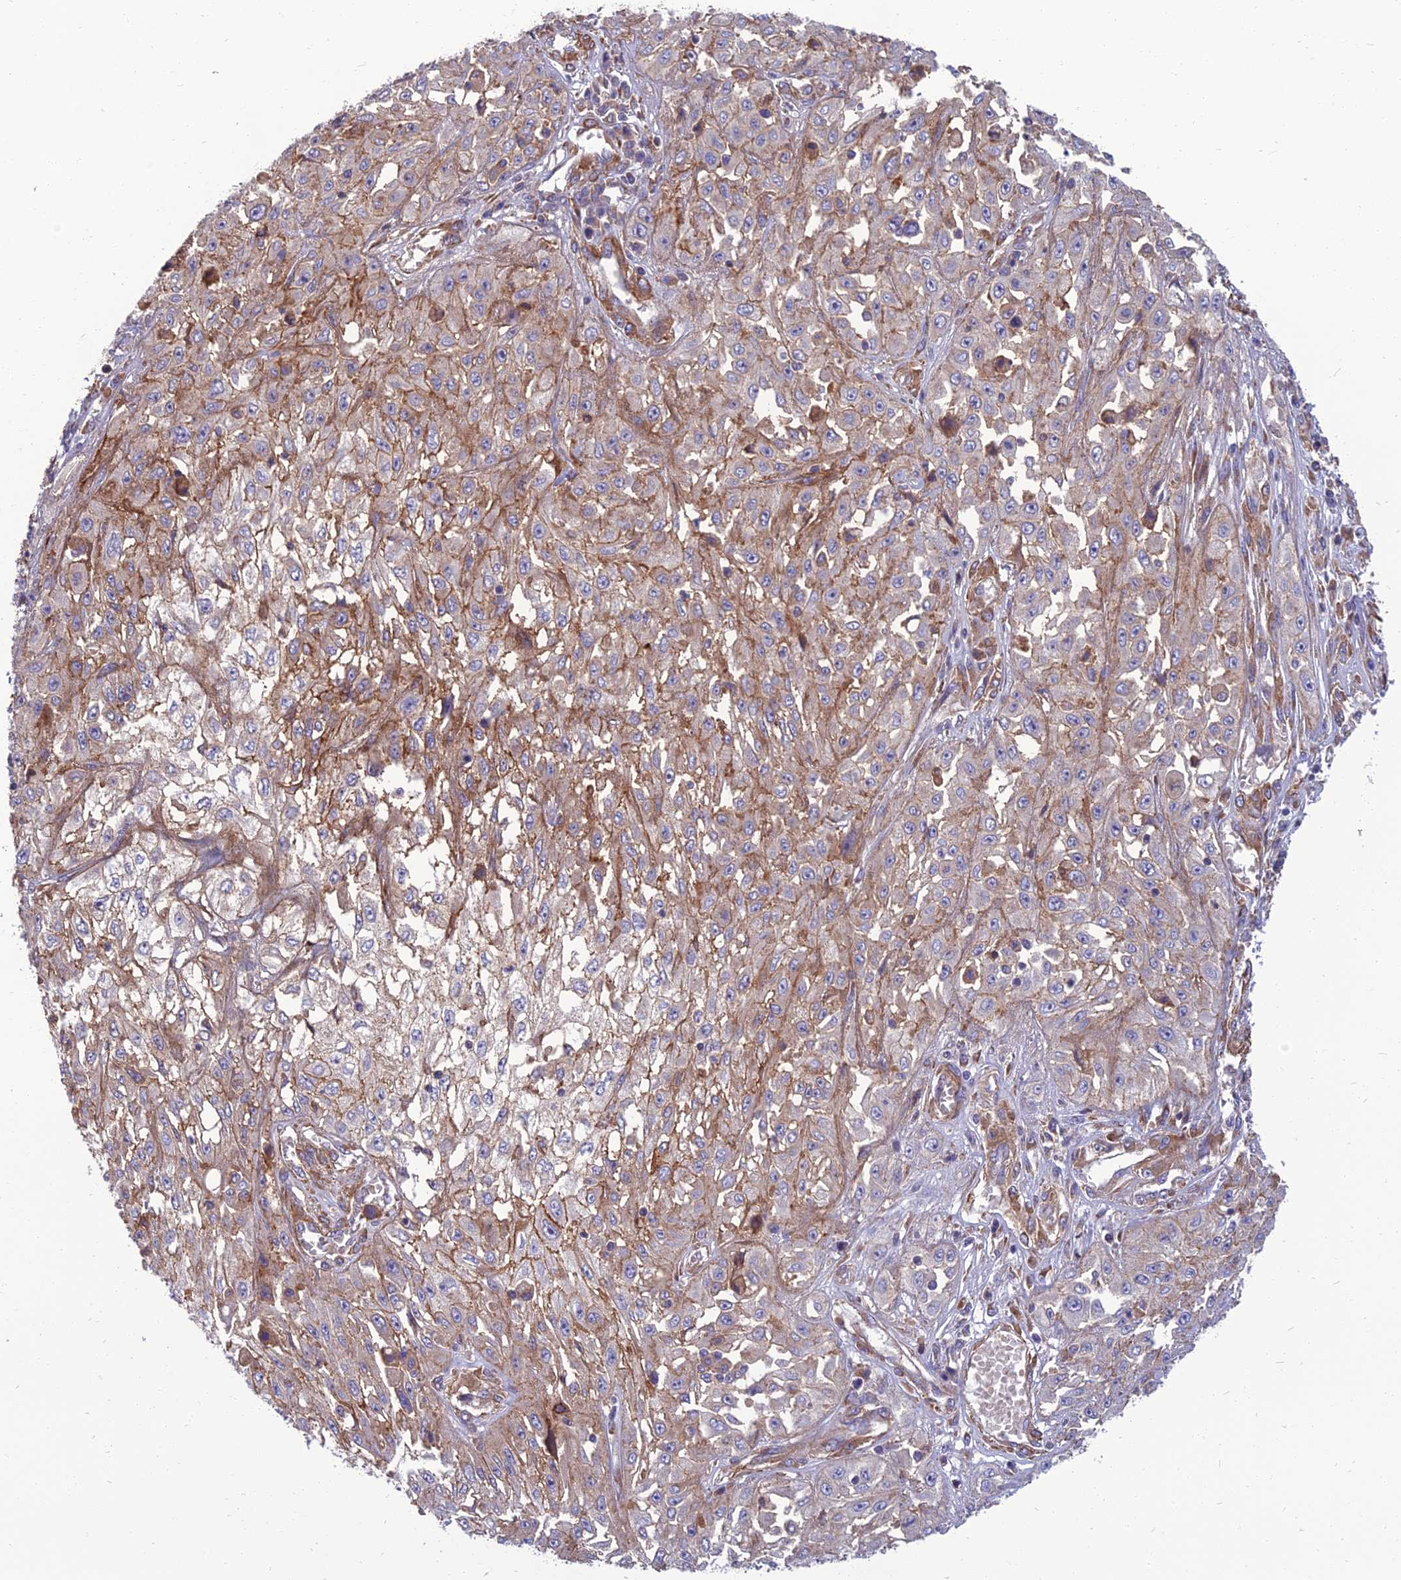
{"staining": {"intensity": "moderate", "quantity": ">75%", "location": "cytoplasmic/membranous"}, "tissue": "skin cancer", "cell_type": "Tumor cells", "image_type": "cancer", "snomed": [{"axis": "morphology", "description": "Squamous cell carcinoma, NOS"}, {"axis": "morphology", "description": "Squamous cell carcinoma, metastatic, NOS"}, {"axis": "topography", "description": "Skin"}, {"axis": "topography", "description": "Lymph node"}], "caption": "Immunohistochemistry histopathology image of neoplastic tissue: skin cancer (squamous cell carcinoma) stained using immunohistochemistry (IHC) exhibits medium levels of moderate protein expression localized specifically in the cytoplasmic/membranous of tumor cells, appearing as a cytoplasmic/membranous brown color.", "gene": "WDR24", "patient": {"sex": "male", "age": 75}}